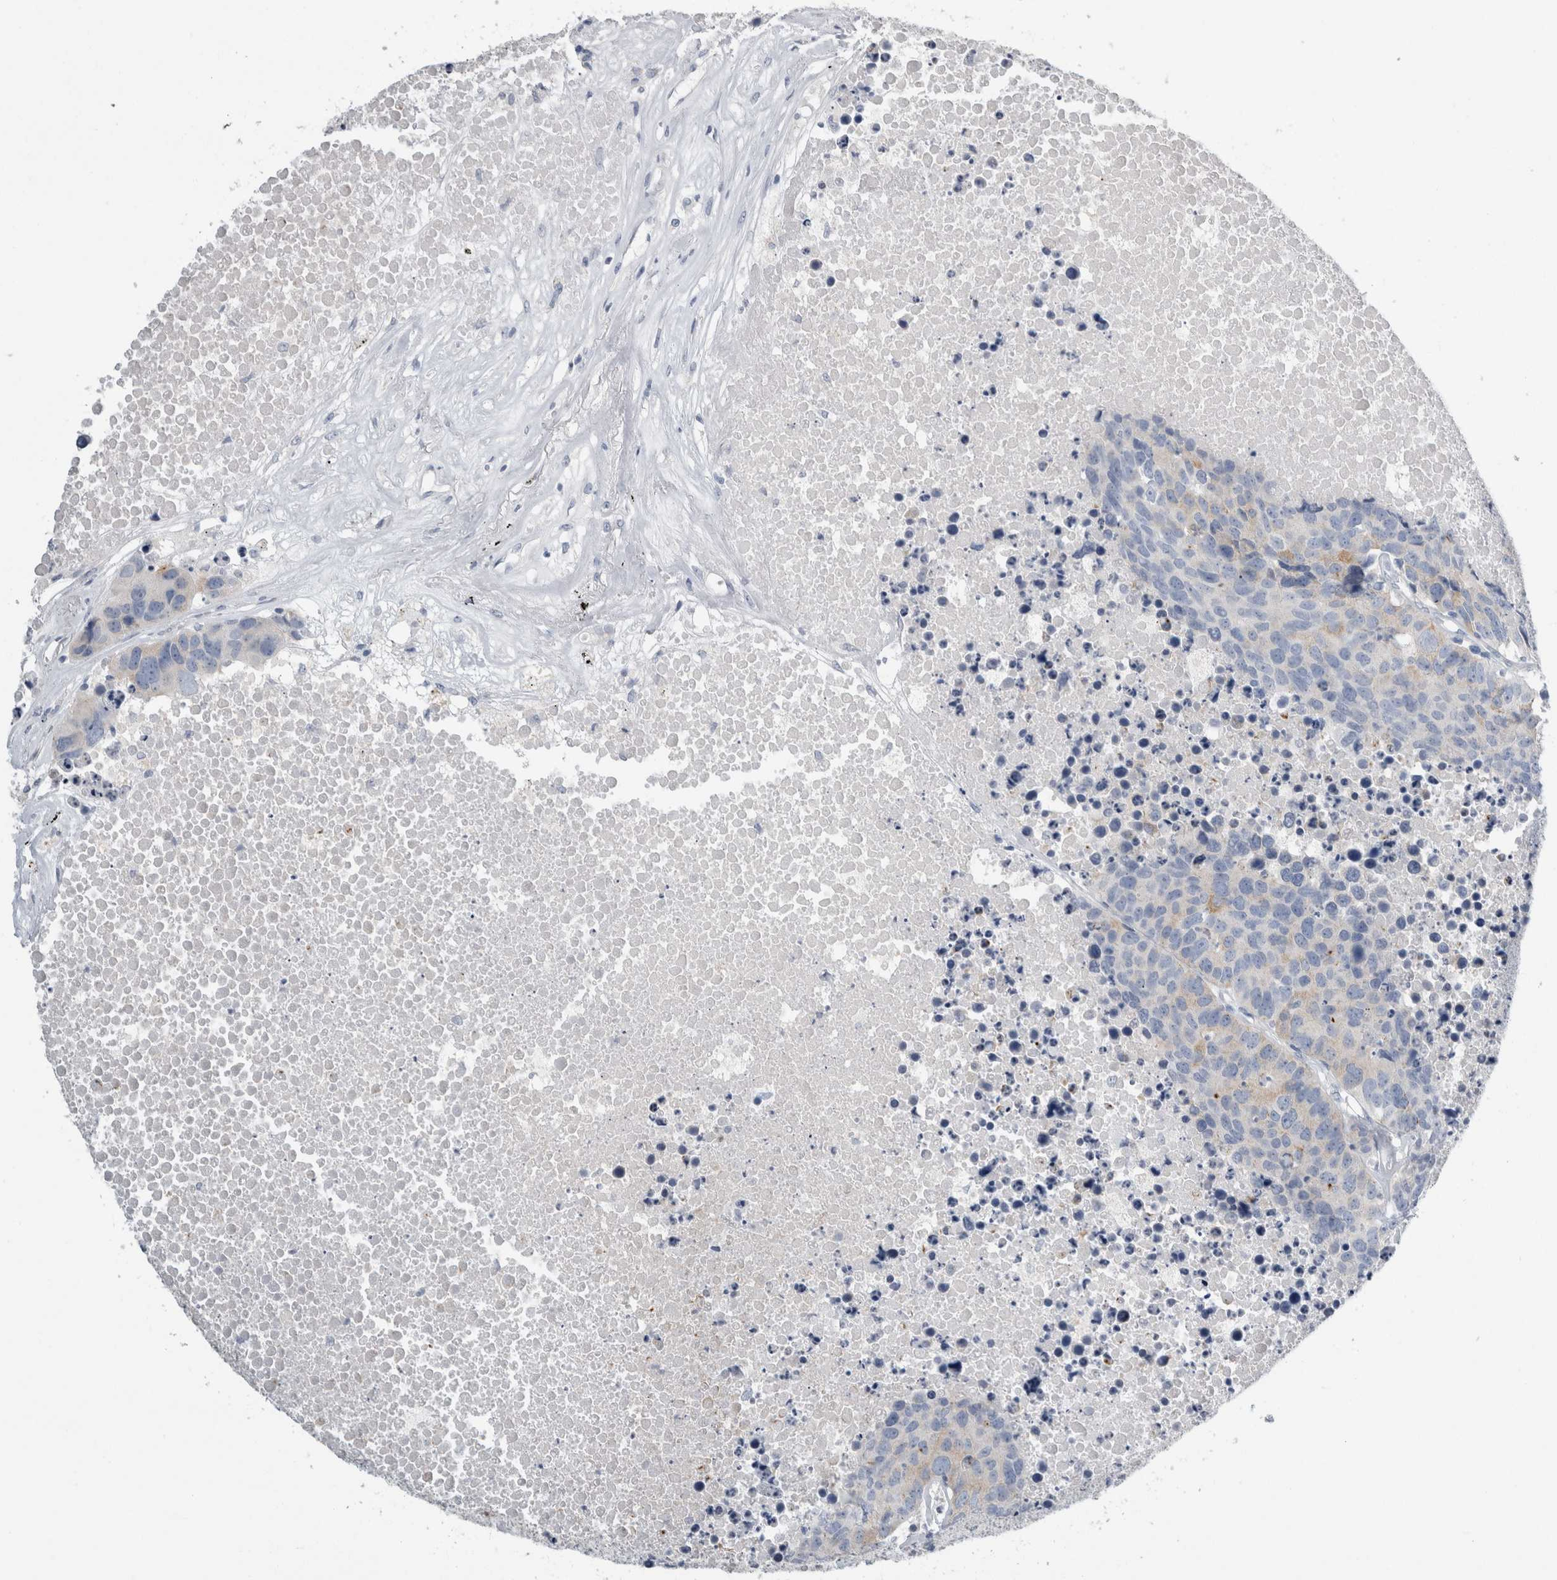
{"staining": {"intensity": "negative", "quantity": "none", "location": "none"}, "tissue": "carcinoid", "cell_type": "Tumor cells", "image_type": "cancer", "snomed": [{"axis": "morphology", "description": "Carcinoid, malignant, NOS"}, {"axis": "topography", "description": "Lung"}], "caption": "DAB immunohistochemical staining of carcinoid (malignant) shows no significant expression in tumor cells.", "gene": "NEFM", "patient": {"sex": "male", "age": 60}}